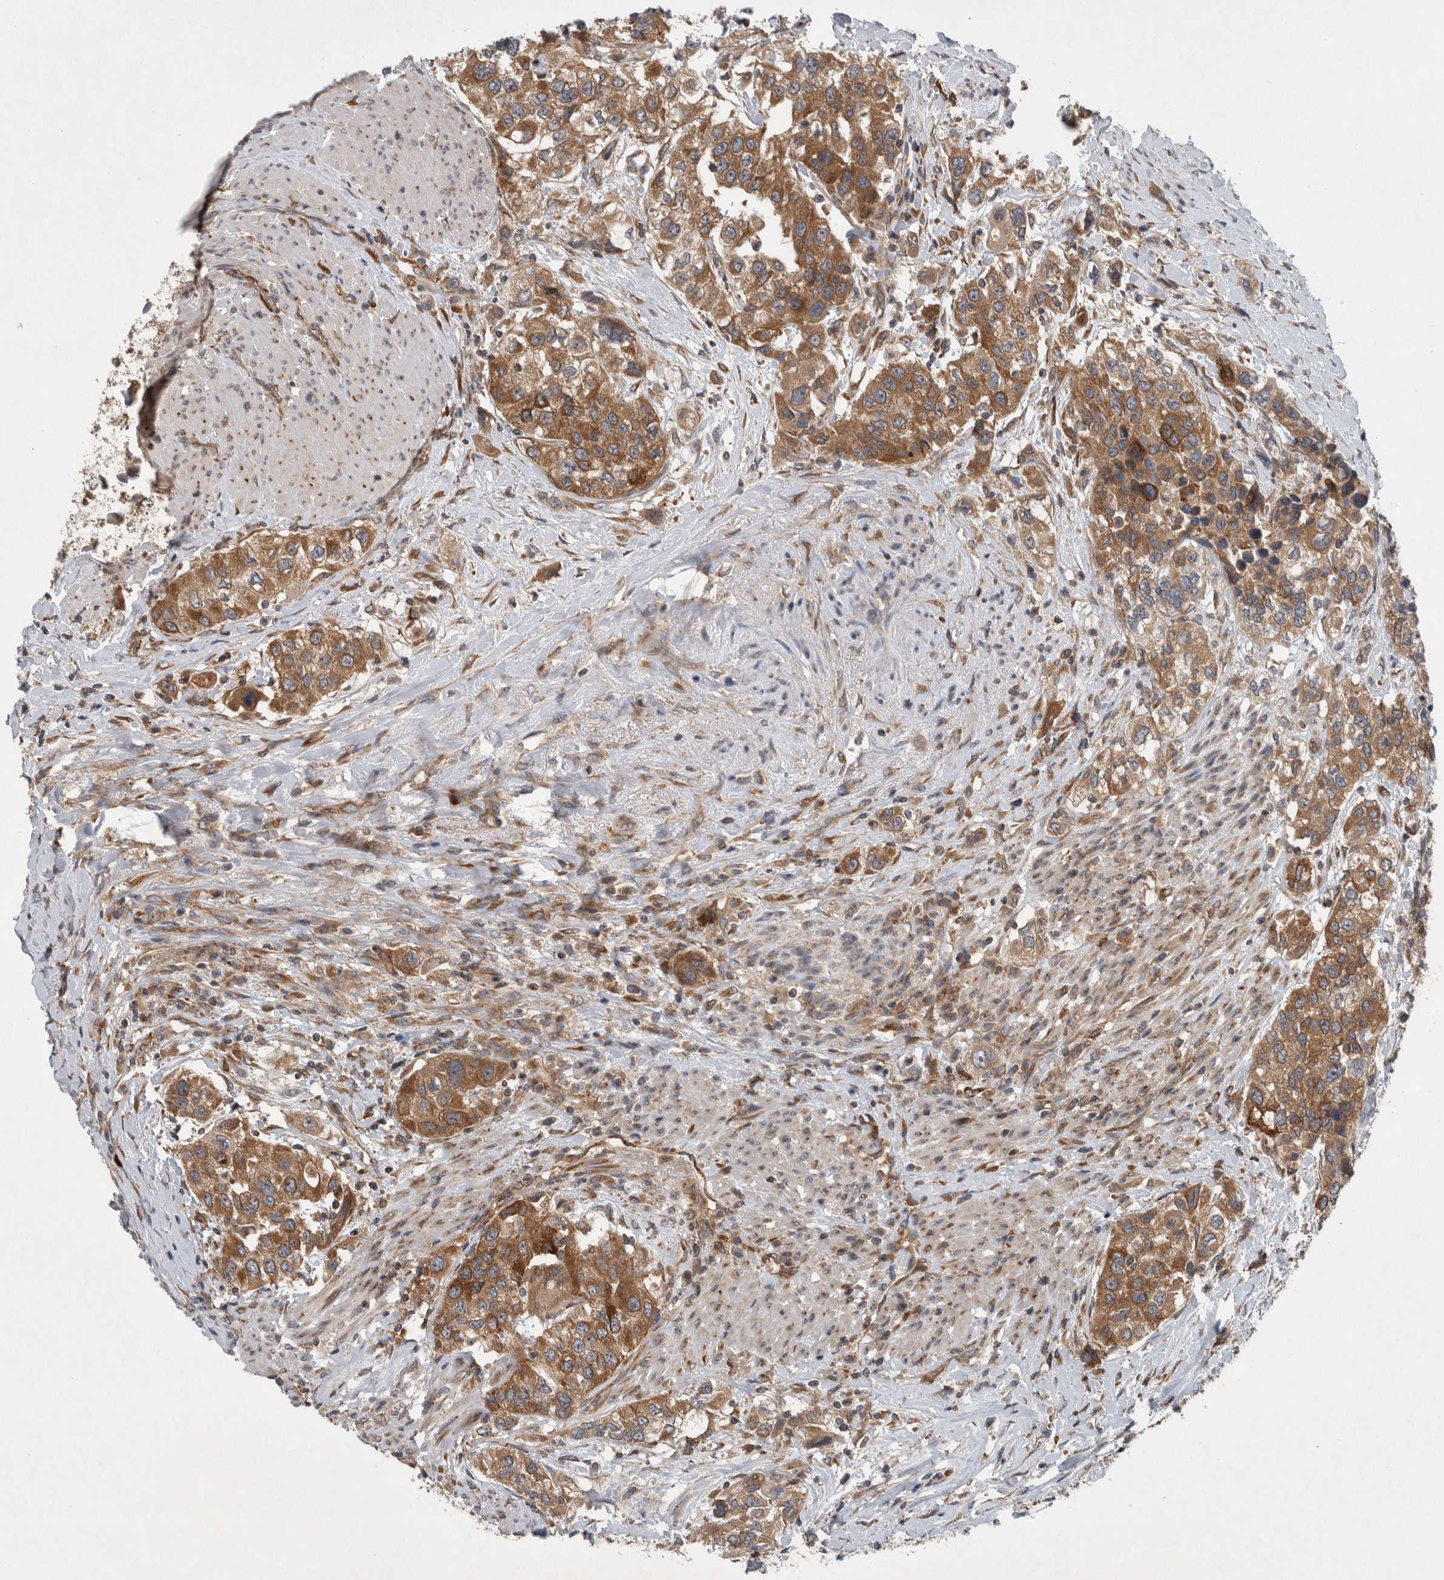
{"staining": {"intensity": "moderate", "quantity": ">75%", "location": "cytoplasmic/membranous"}, "tissue": "urothelial cancer", "cell_type": "Tumor cells", "image_type": "cancer", "snomed": [{"axis": "morphology", "description": "Urothelial carcinoma, High grade"}, {"axis": "topography", "description": "Urinary bladder"}], "caption": "A brown stain shows moderate cytoplasmic/membranous expression of a protein in urothelial cancer tumor cells. The staining is performed using DAB brown chromogen to label protein expression. The nuclei are counter-stained blue using hematoxylin.", "gene": "PDCD2", "patient": {"sex": "female", "age": 80}}